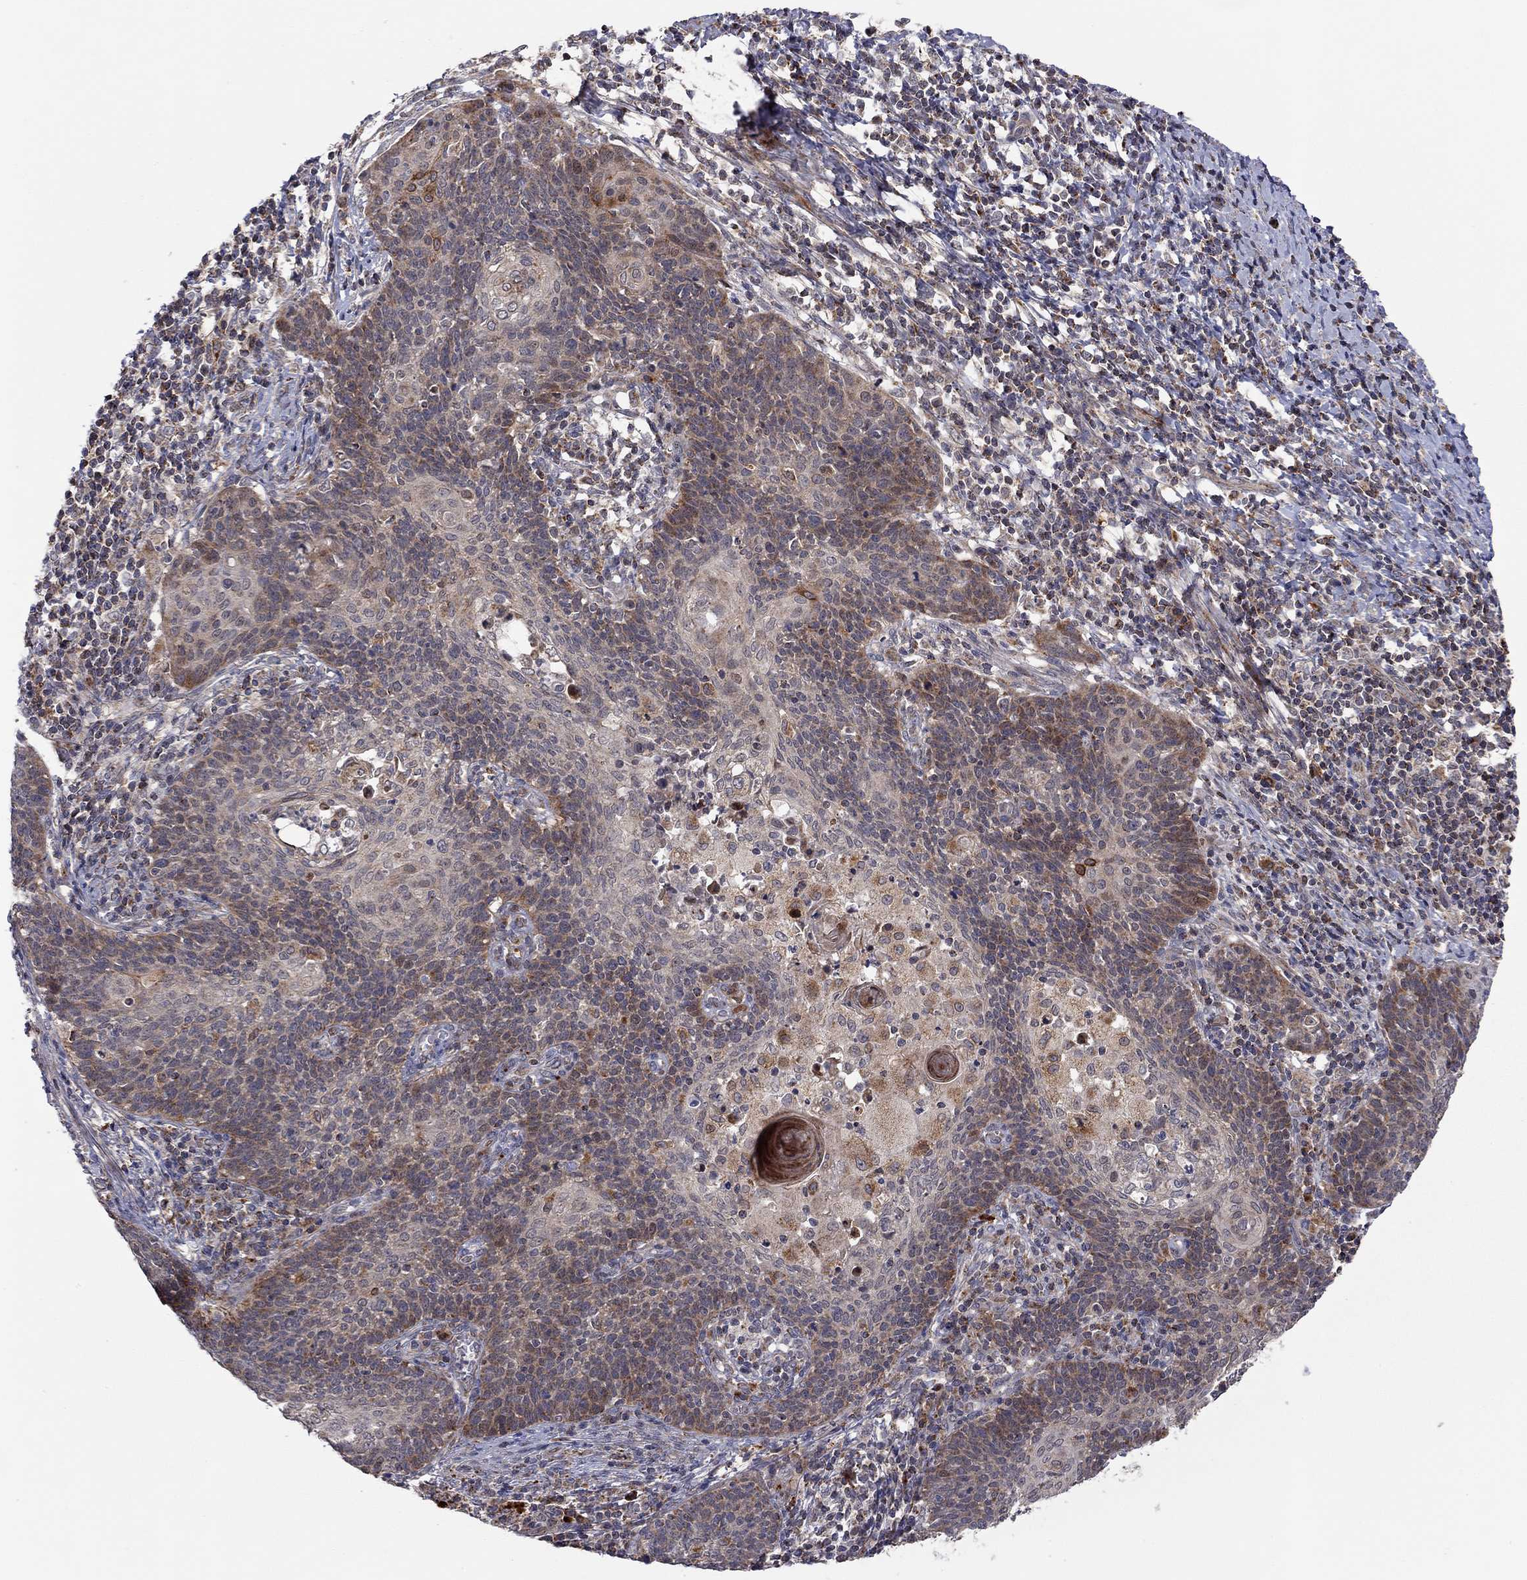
{"staining": {"intensity": "moderate", "quantity": "<25%", "location": "cytoplasmic/membranous"}, "tissue": "cervical cancer", "cell_type": "Tumor cells", "image_type": "cancer", "snomed": [{"axis": "morphology", "description": "Squamous cell carcinoma, NOS"}, {"axis": "topography", "description": "Cervix"}], "caption": "Cervical cancer stained with DAB (3,3'-diaminobenzidine) immunohistochemistry (IHC) shows low levels of moderate cytoplasmic/membranous expression in about <25% of tumor cells.", "gene": "IDS", "patient": {"sex": "female", "age": 39}}